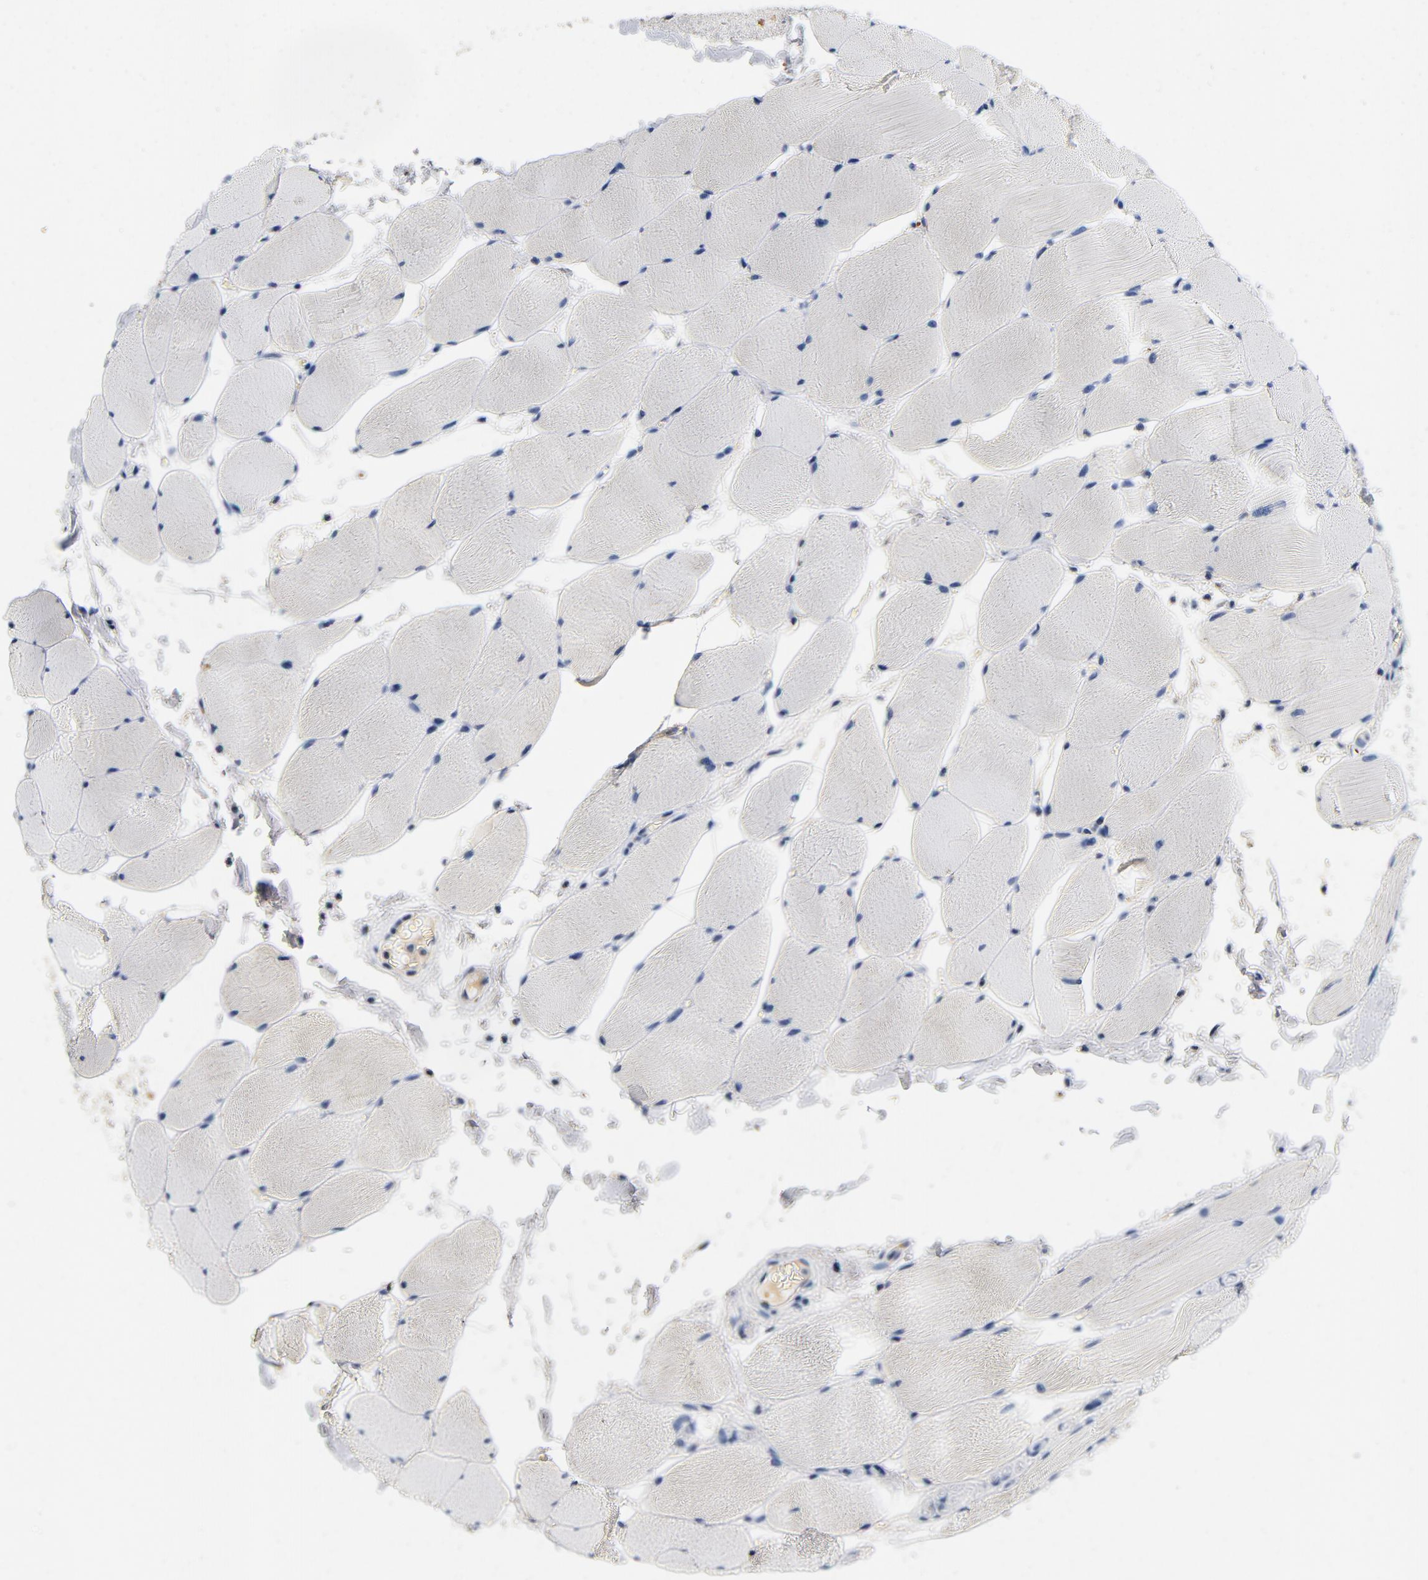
{"staining": {"intensity": "negative", "quantity": "none", "location": "none"}, "tissue": "skeletal muscle", "cell_type": "Myocytes", "image_type": "normal", "snomed": [{"axis": "morphology", "description": "Normal tissue, NOS"}, {"axis": "topography", "description": "Skeletal muscle"}], "caption": "Micrograph shows no protein staining in myocytes of unremarkable skeletal muscle. (DAB (3,3'-diaminobenzidine) IHC with hematoxylin counter stain).", "gene": "LMAN2", "patient": {"sex": "male", "age": 62}}